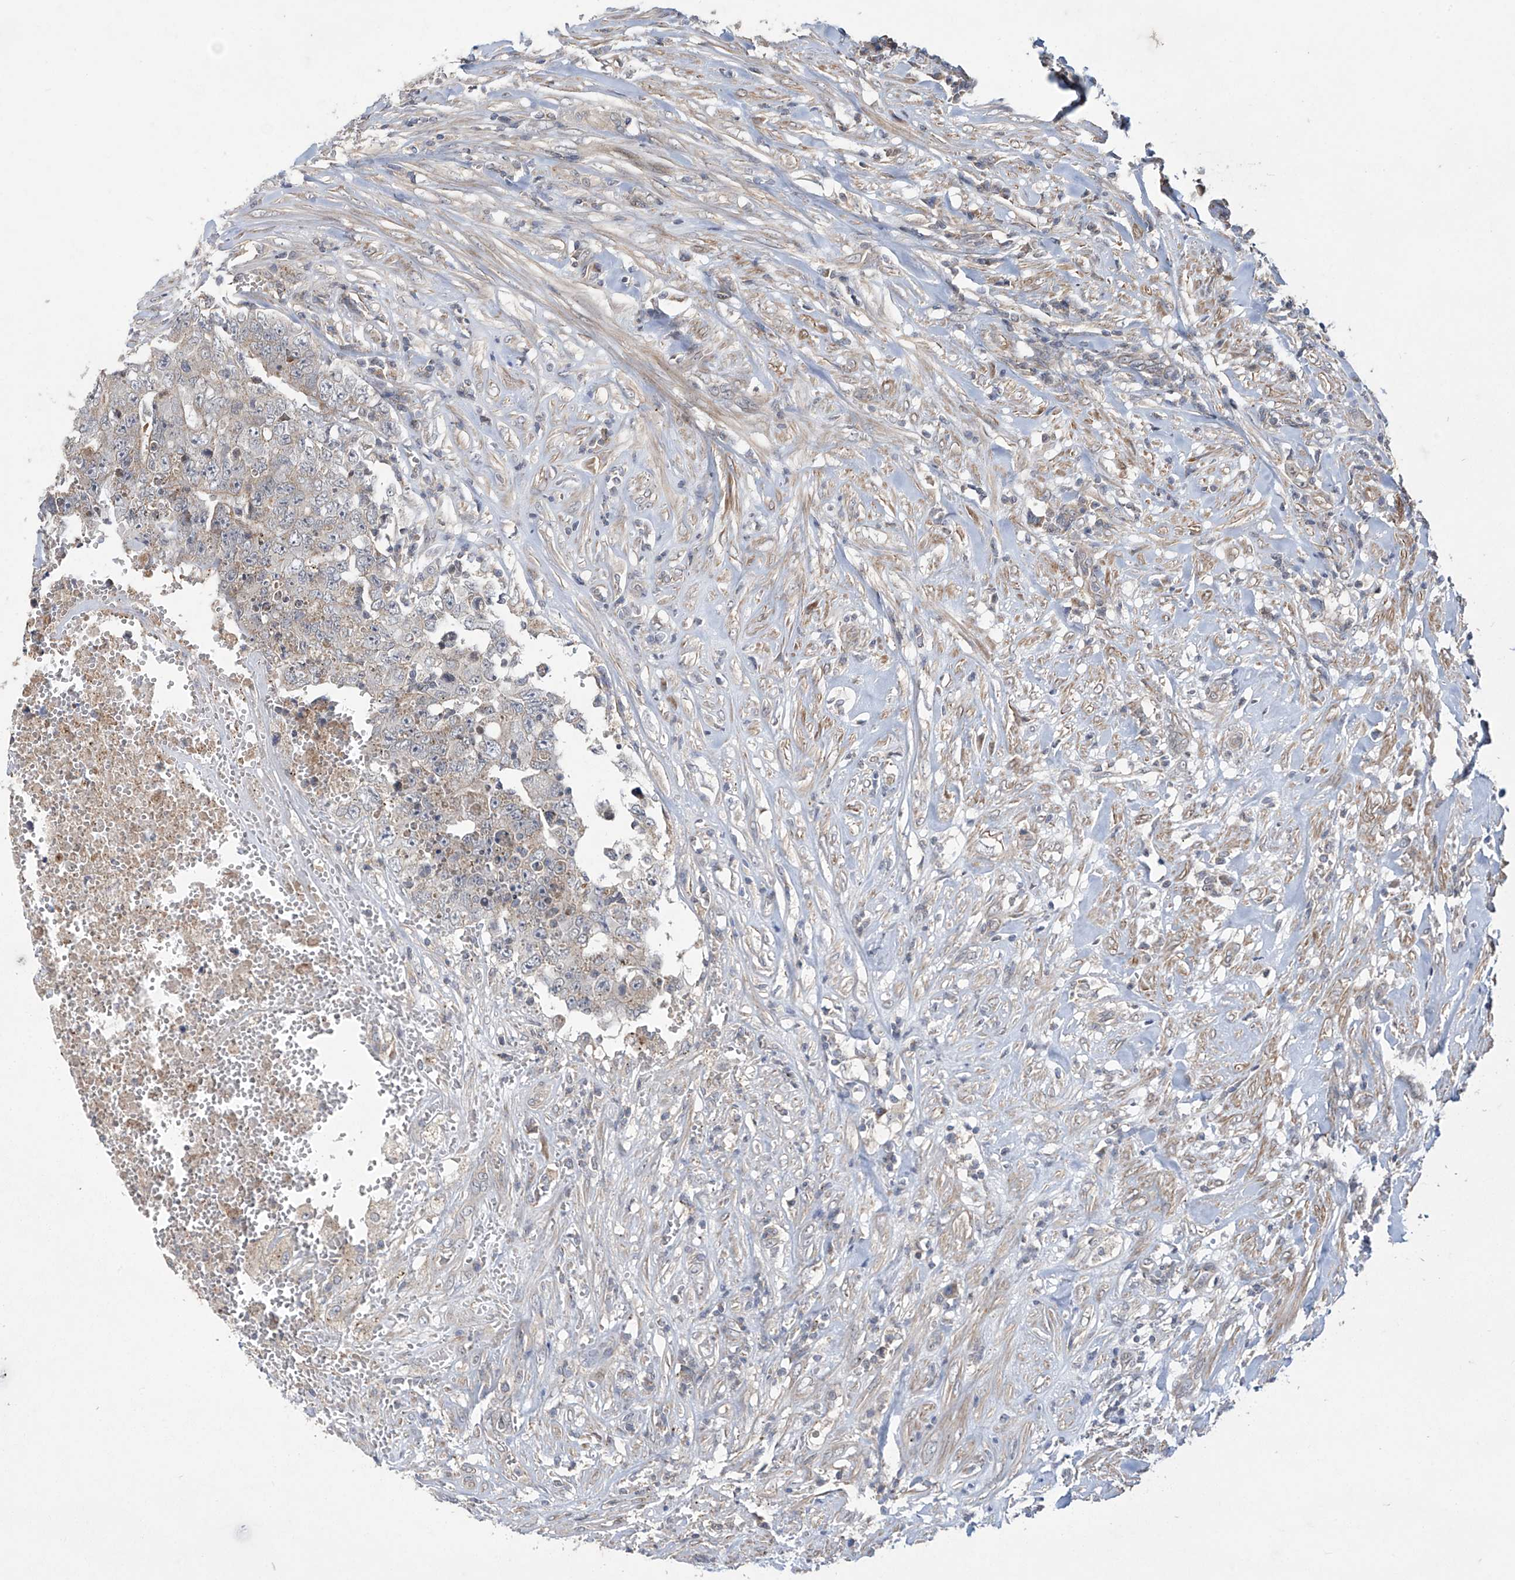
{"staining": {"intensity": "weak", "quantity": "<25%", "location": "cytoplasmic/membranous"}, "tissue": "testis cancer", "cell_type": "Tumor cells", "image_type": "cancer", "snomed": [{"axis": "morphology", "description": "Carcinoma, Embryonal, NOS"}, {"axis": "topography", "description": "Testis"}], "caption": "Immunohistochemistry photomicrograph of testis embryonal carcinoma stained for a protein (brown), which exhibits no positivity in tumor cells. (Brightfield microscopy of DAB (3,3'-diaminobenzidine) IHC at high magnification).", "gene": "TRIM60", "patient": {"sex": "male", "age": 26}}